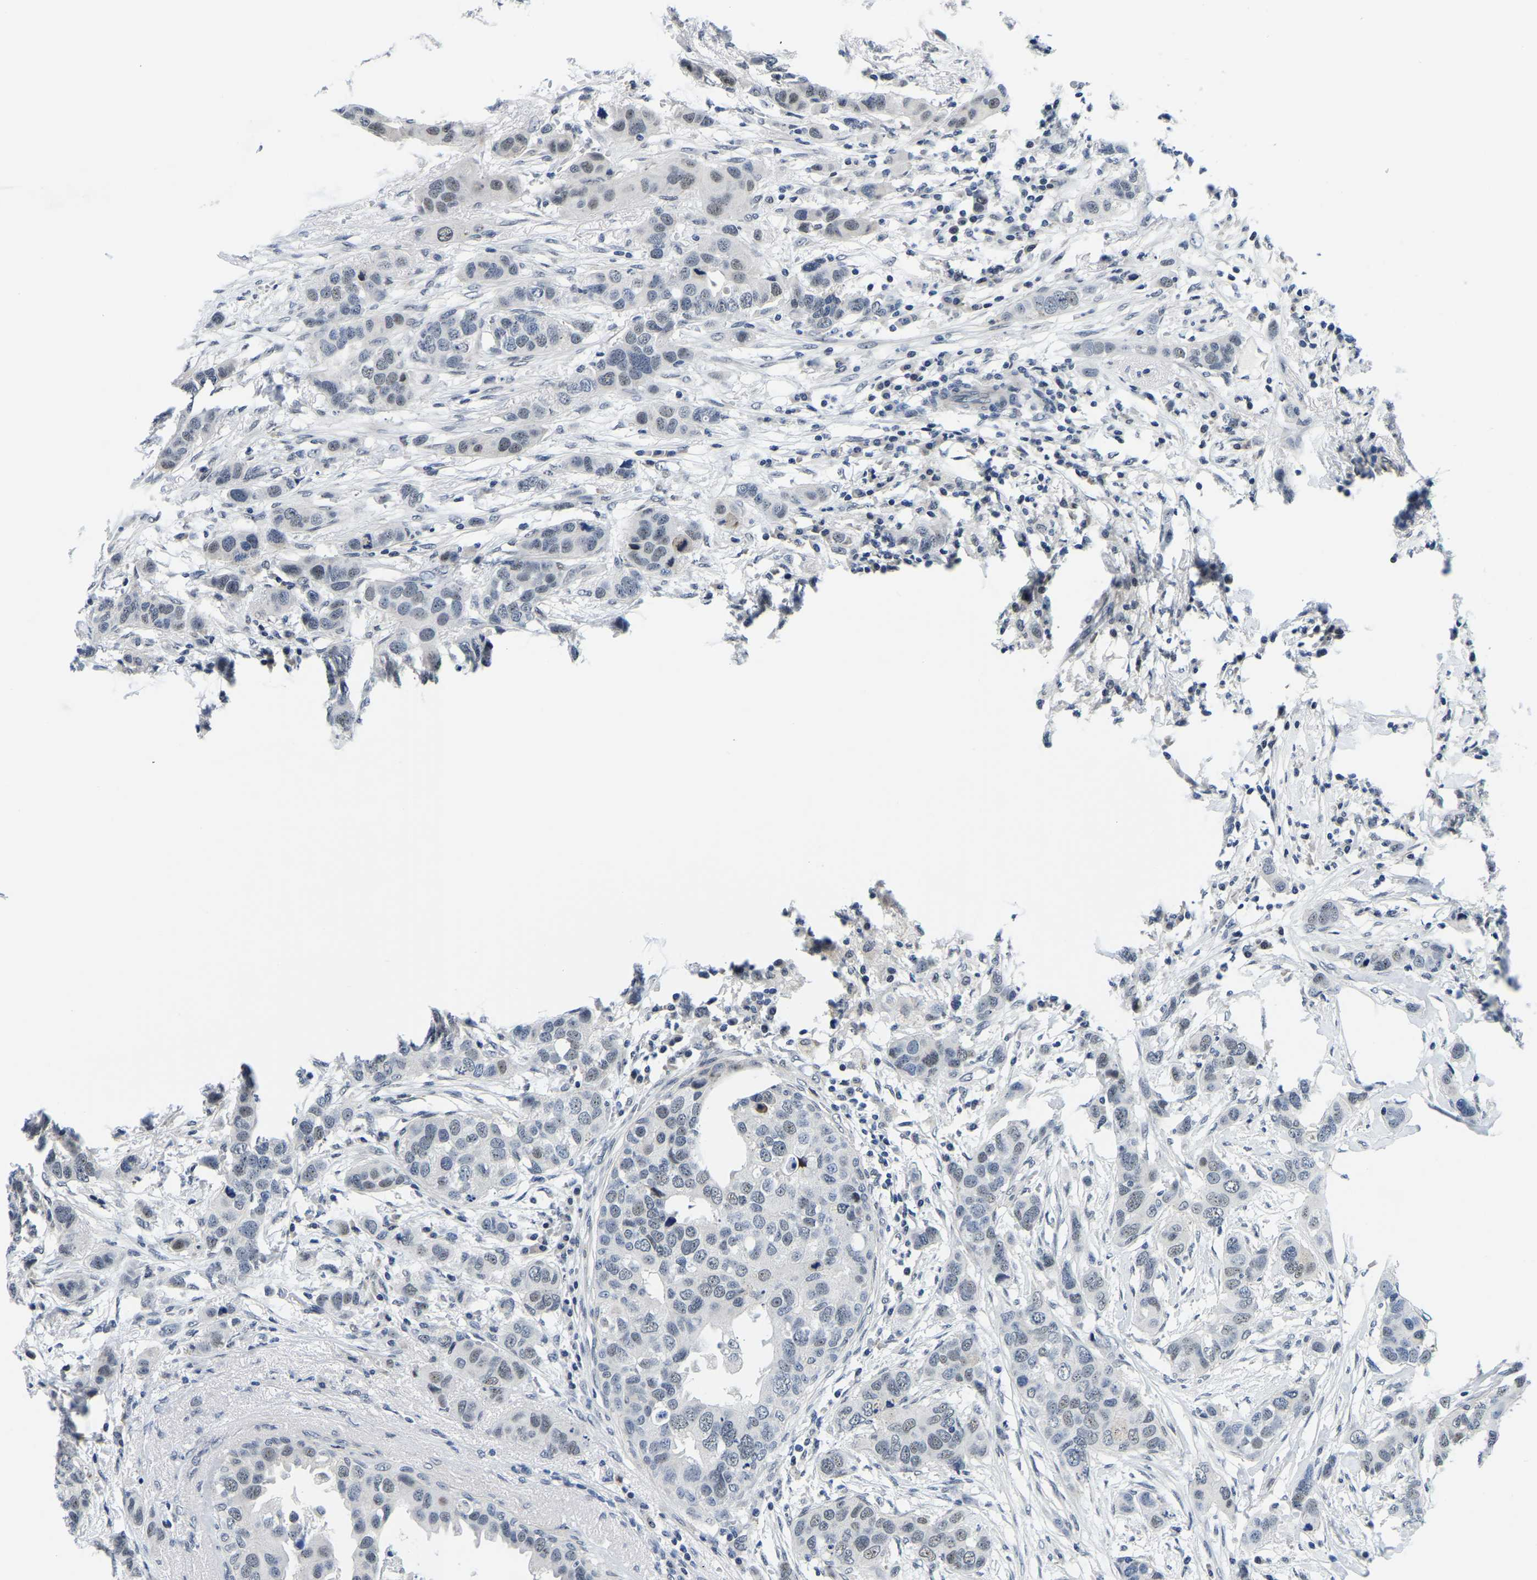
{"staining": {"intensity": "negative", "quantity": "none", "location": "none"}, "tissue": "breast cancer", "cell_type": "Tumor cells", "image_type": "cancer", "snomed": [{"axis": "morphology", "description": "Duct carcinoma"}, {"axis": "topography", "description": "Breast"}], "caption": "The photomicrograph displays no staining of tumor cells in intraductal carcinoma (breast).", "gene": "POLDIP3", "patient": {"sex": "female", "age": 50}}